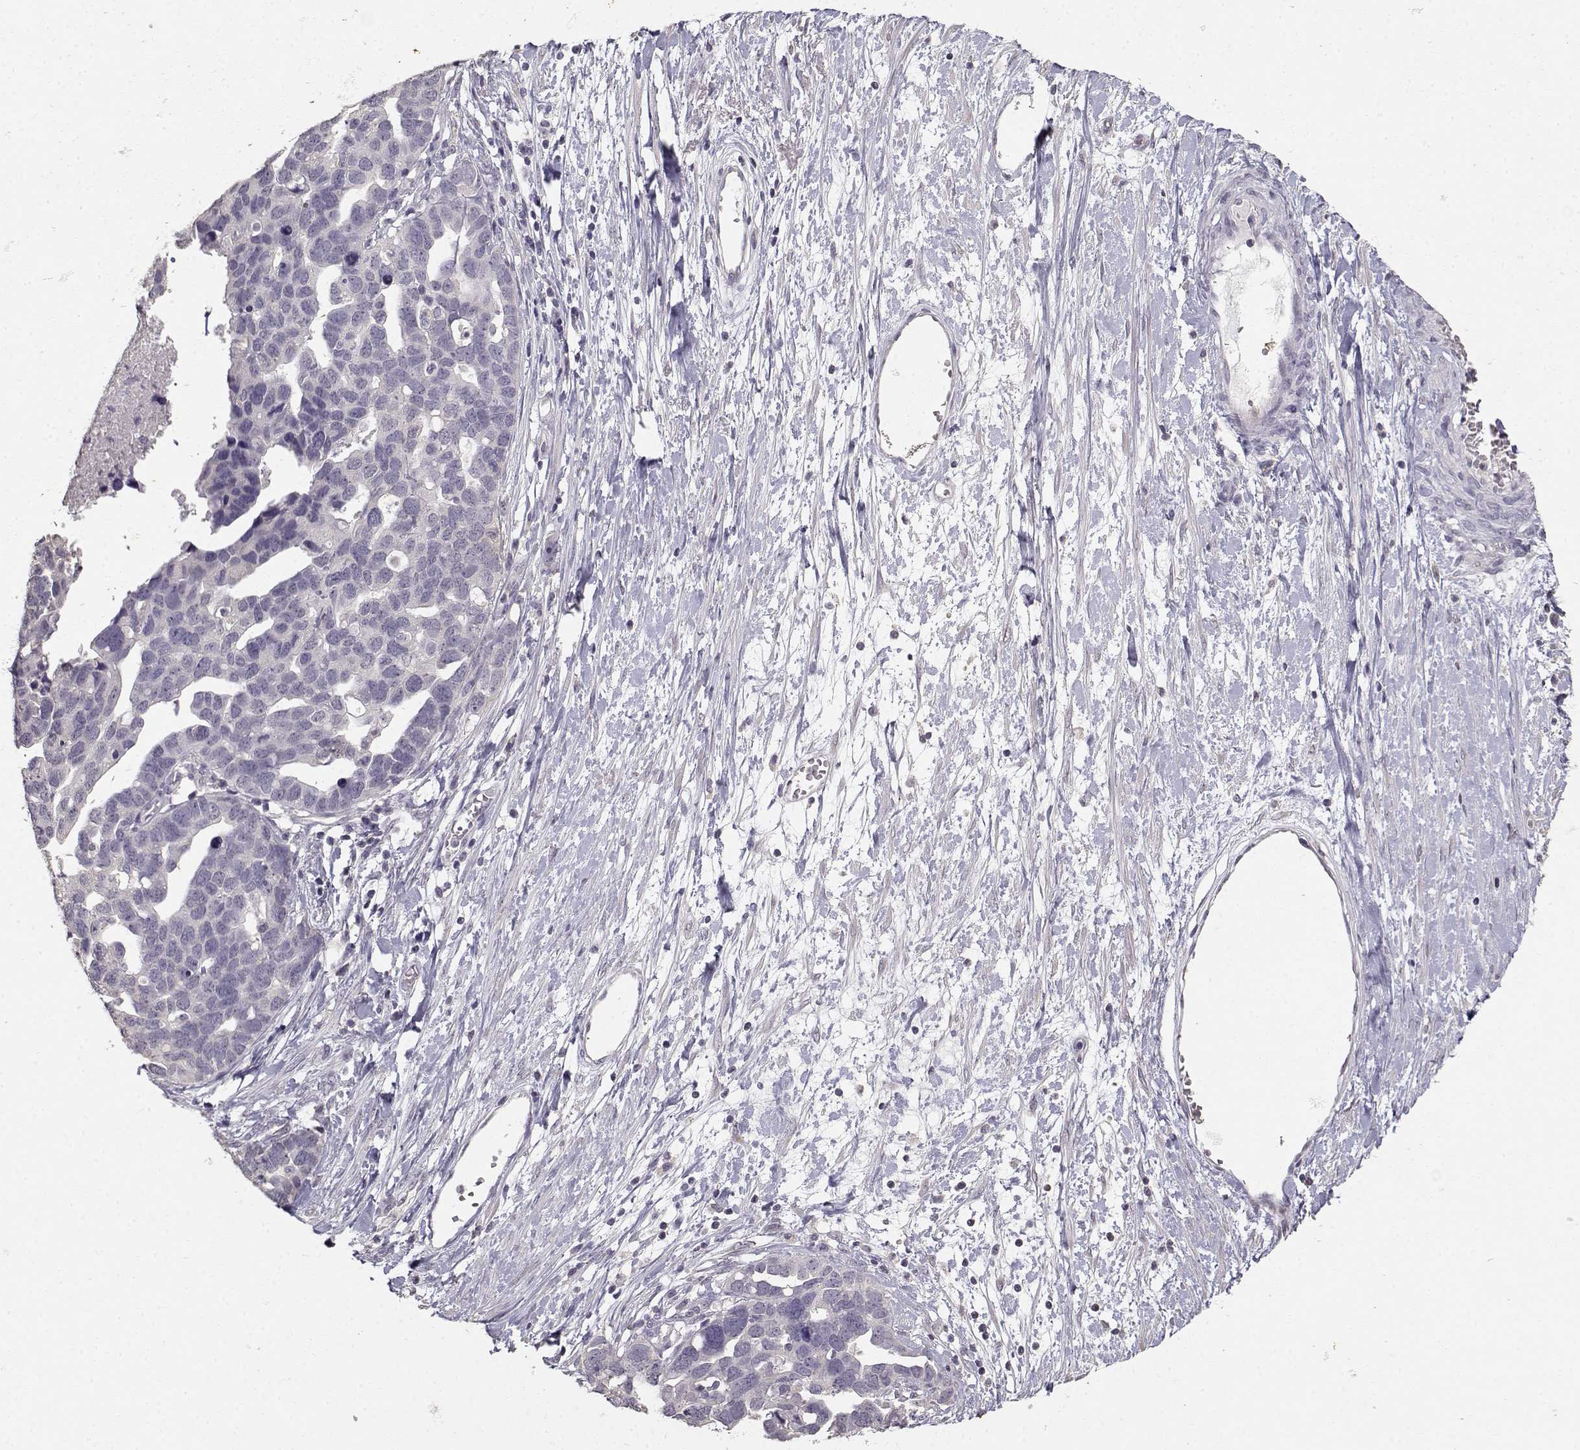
{"staining": {"intensity": "negative", "quantity": "none", "location": "none"}, "tissue": "ovarian cancer", "cell_type": "Tumor cells", "image_type": "cancer", "snomed": [{"axis": "morphology", "description": "Cystadenocarcinoma, serous, NOS"}, {"axis": "topography", "description": "Ovary"}], "caption": "Ovarian serous cystadenocarcinoma stained for a protein using IHC exhibits no positivity tumor cells.", "gene": "UROC1", "patient": {"sex": "female", "age": 54}}